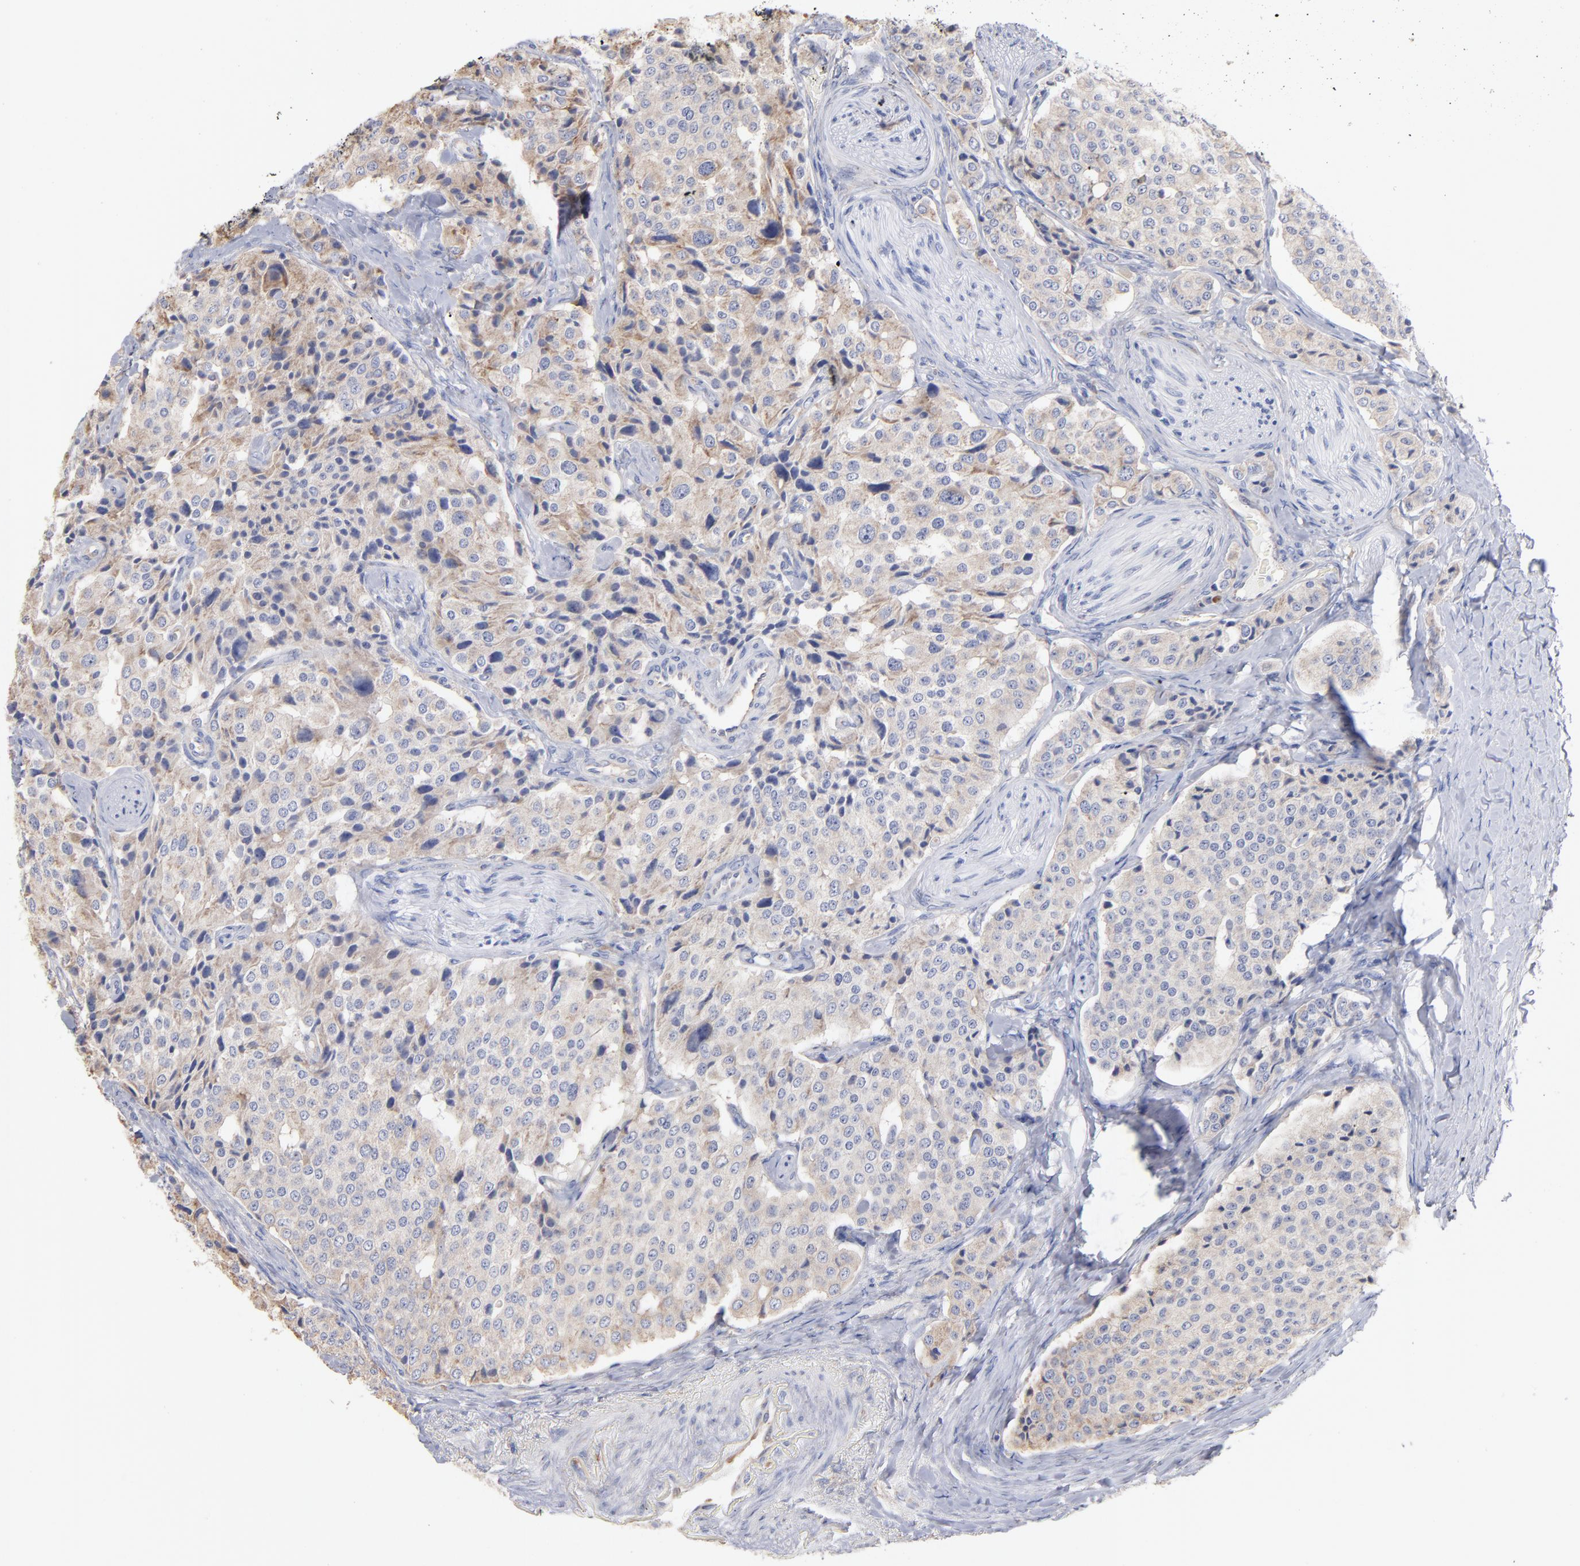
{"staining": {"intensity": "negative", "quantity": "none", "location": "none"}, "tissue": "carcinoid", "cell_type": "Tumor cells", "image_type": "cancer", "snomed": [{"axis": "morphology", "description": "Carcinoid, malignant, NOS"}, {"axis": "topography", "description": "Colon"}], "caption": "A micrograph of carcinoid stained for a protein demonstrates no brown staining in tumor cells.", "gene": "RPL9", "patient": {"sex": "female", "age": 61}}